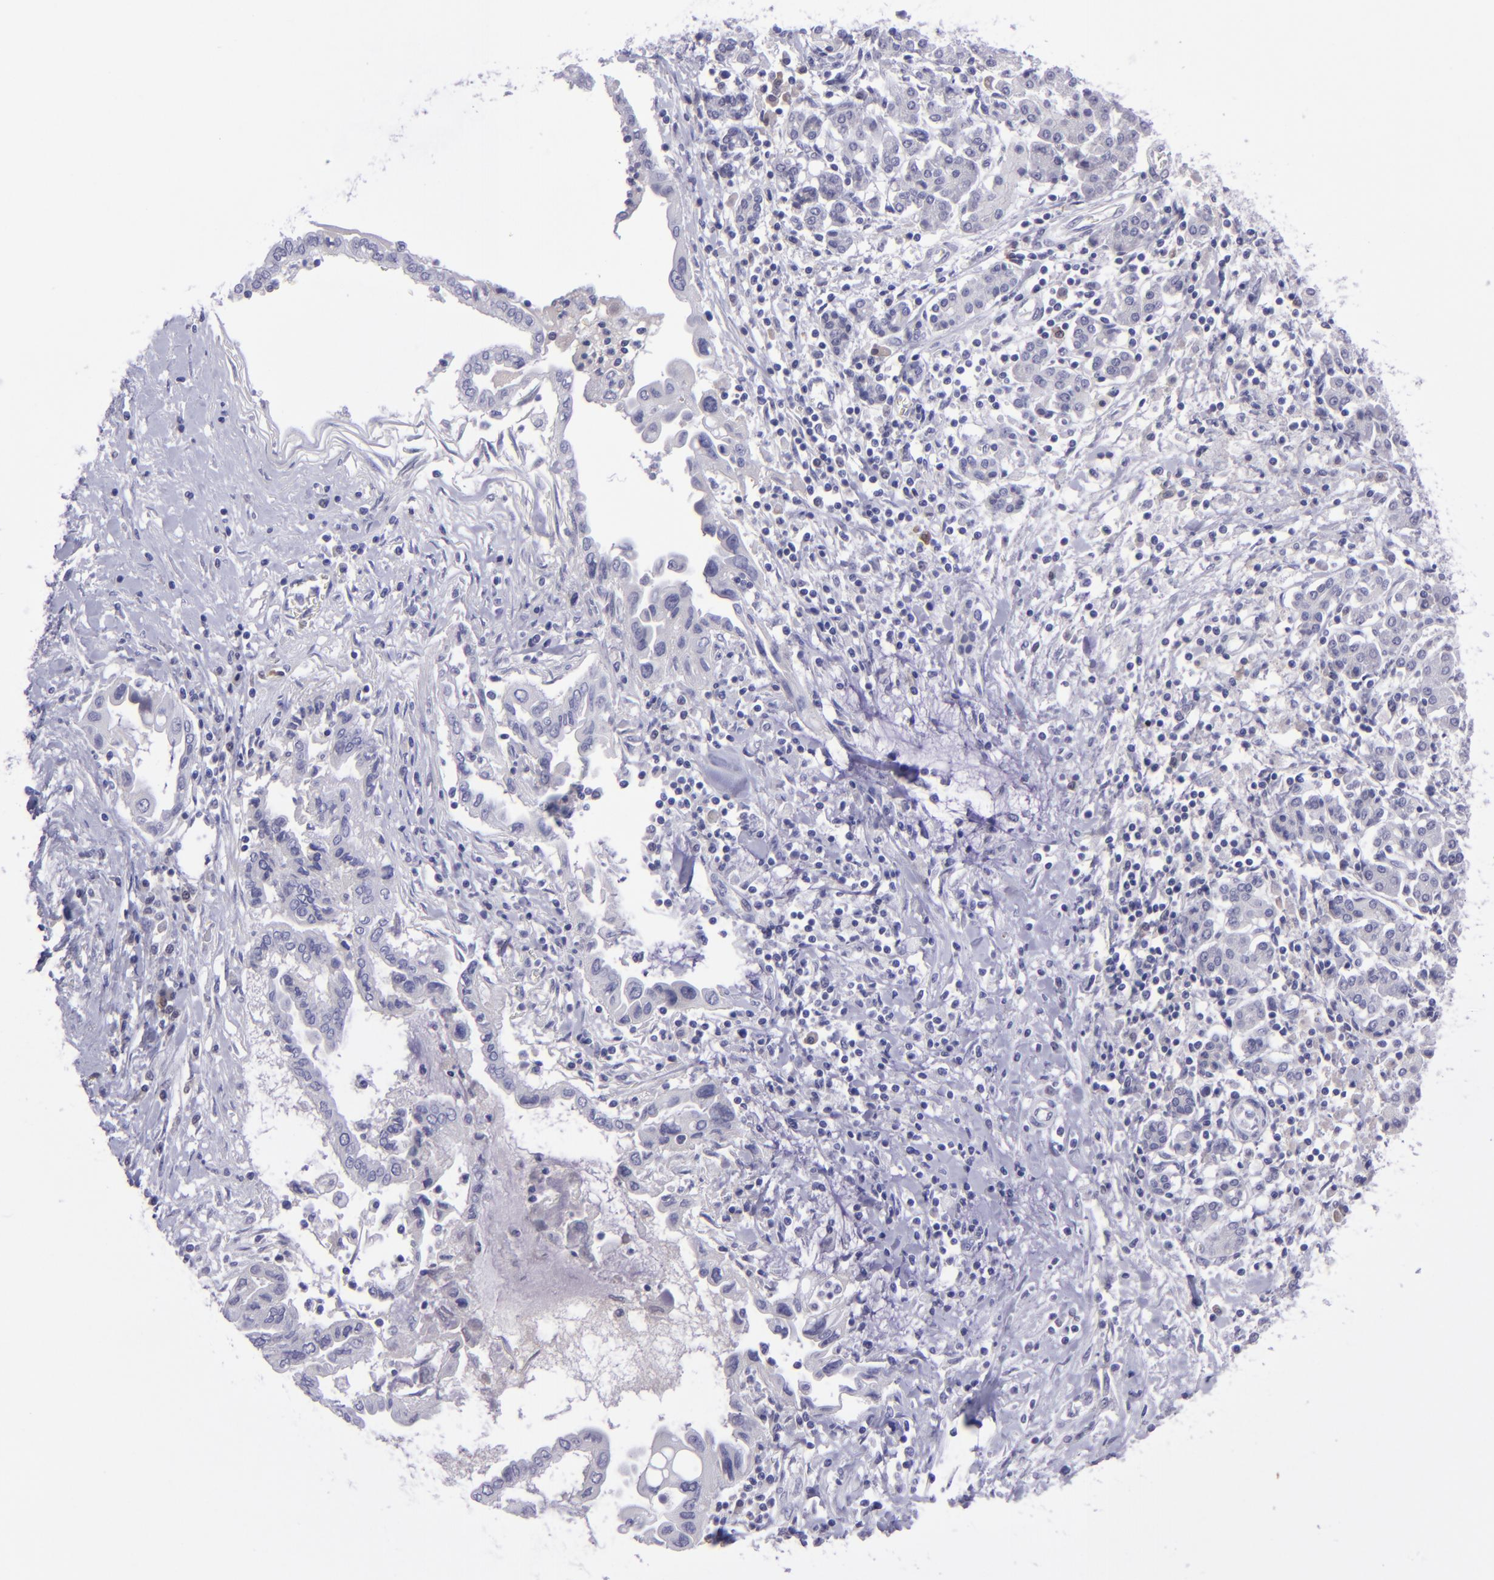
{"staining": {"intensity": "negative", "quantity": "none", "location": "none"}, "tissue": "pancreatic cancer", "cell_type": "Tumor cells", "image_type": "cancer", "snomed": [{"axis": "morphology", "description": "Adenocarcinoma, NOS"}, {"axis": "topography", "description": "Pancreas"}], "caption": "Image shows no significant protein staining in tumor cells of pancreatic adenocarcinoma.", "gene": "POU2F2", "patient": {"sex": "female", "age": 57}}